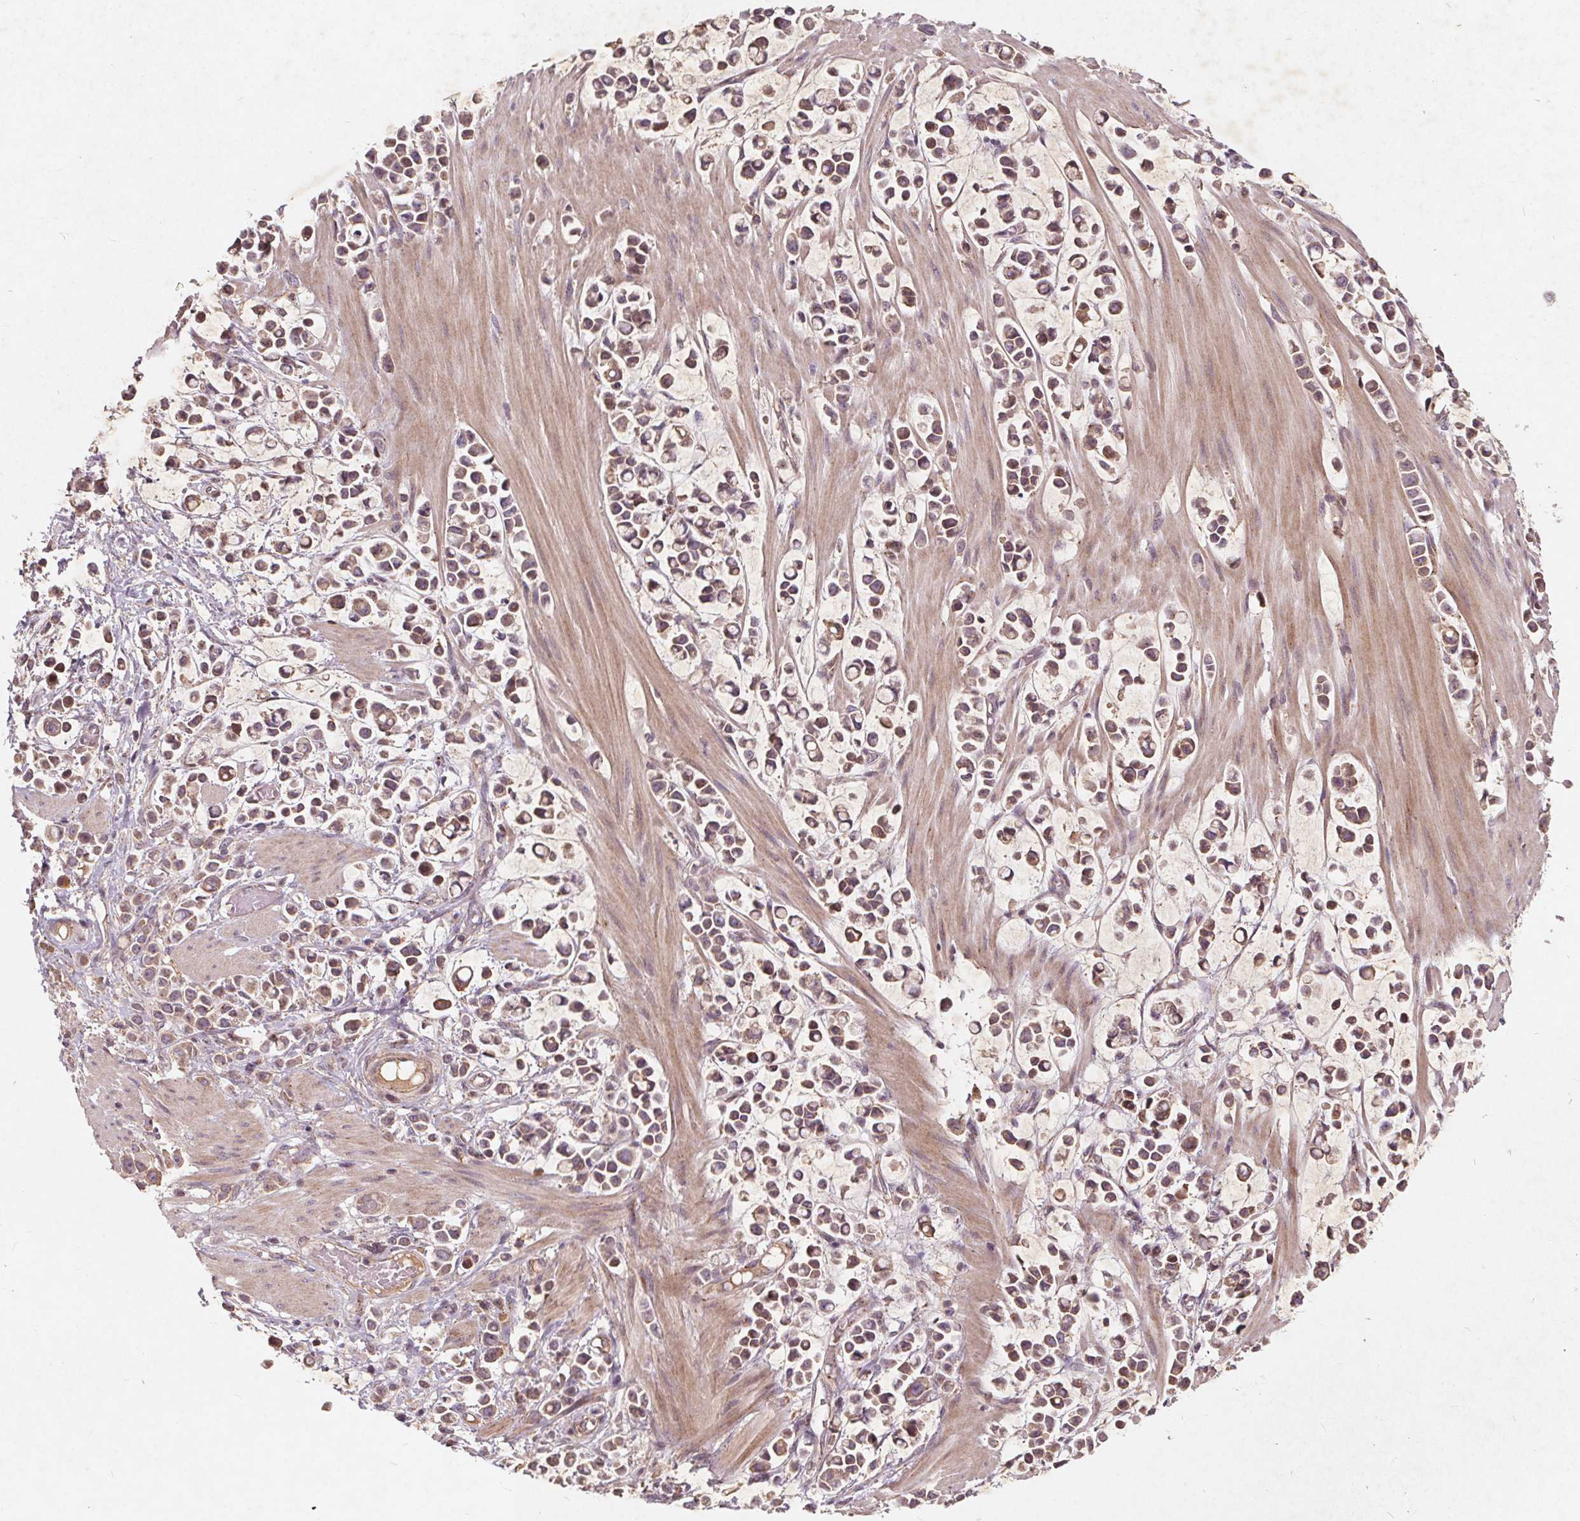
{"staining": {"intensity": "weak", "quantity": "25%-75%", "location": "cytoplasmic/membranous"}, "tissue": "stomach cancer", "cell_type": "Tumor cells", "image_type": "cancer", "snomed": [{"axis": "morphology", "description": "Adenocarcinoma, NOS"}, {"axis": "topography", "description": "Stomach"}], "caption": "IHC staining of adenocarcinoma (stomach), which exhibits low levels of weak cytoplasmic/membranous positivity in about 25%-75% of tumor cells indicating weak cytoplasmic/membranous protein expression. The staining was performed using DAB (brown) for protein detection and nuclei were counterstained in hematoxylin (blue).", "gene": "CSNK1G2", "patient": {"sex": "male", "age": 82}}